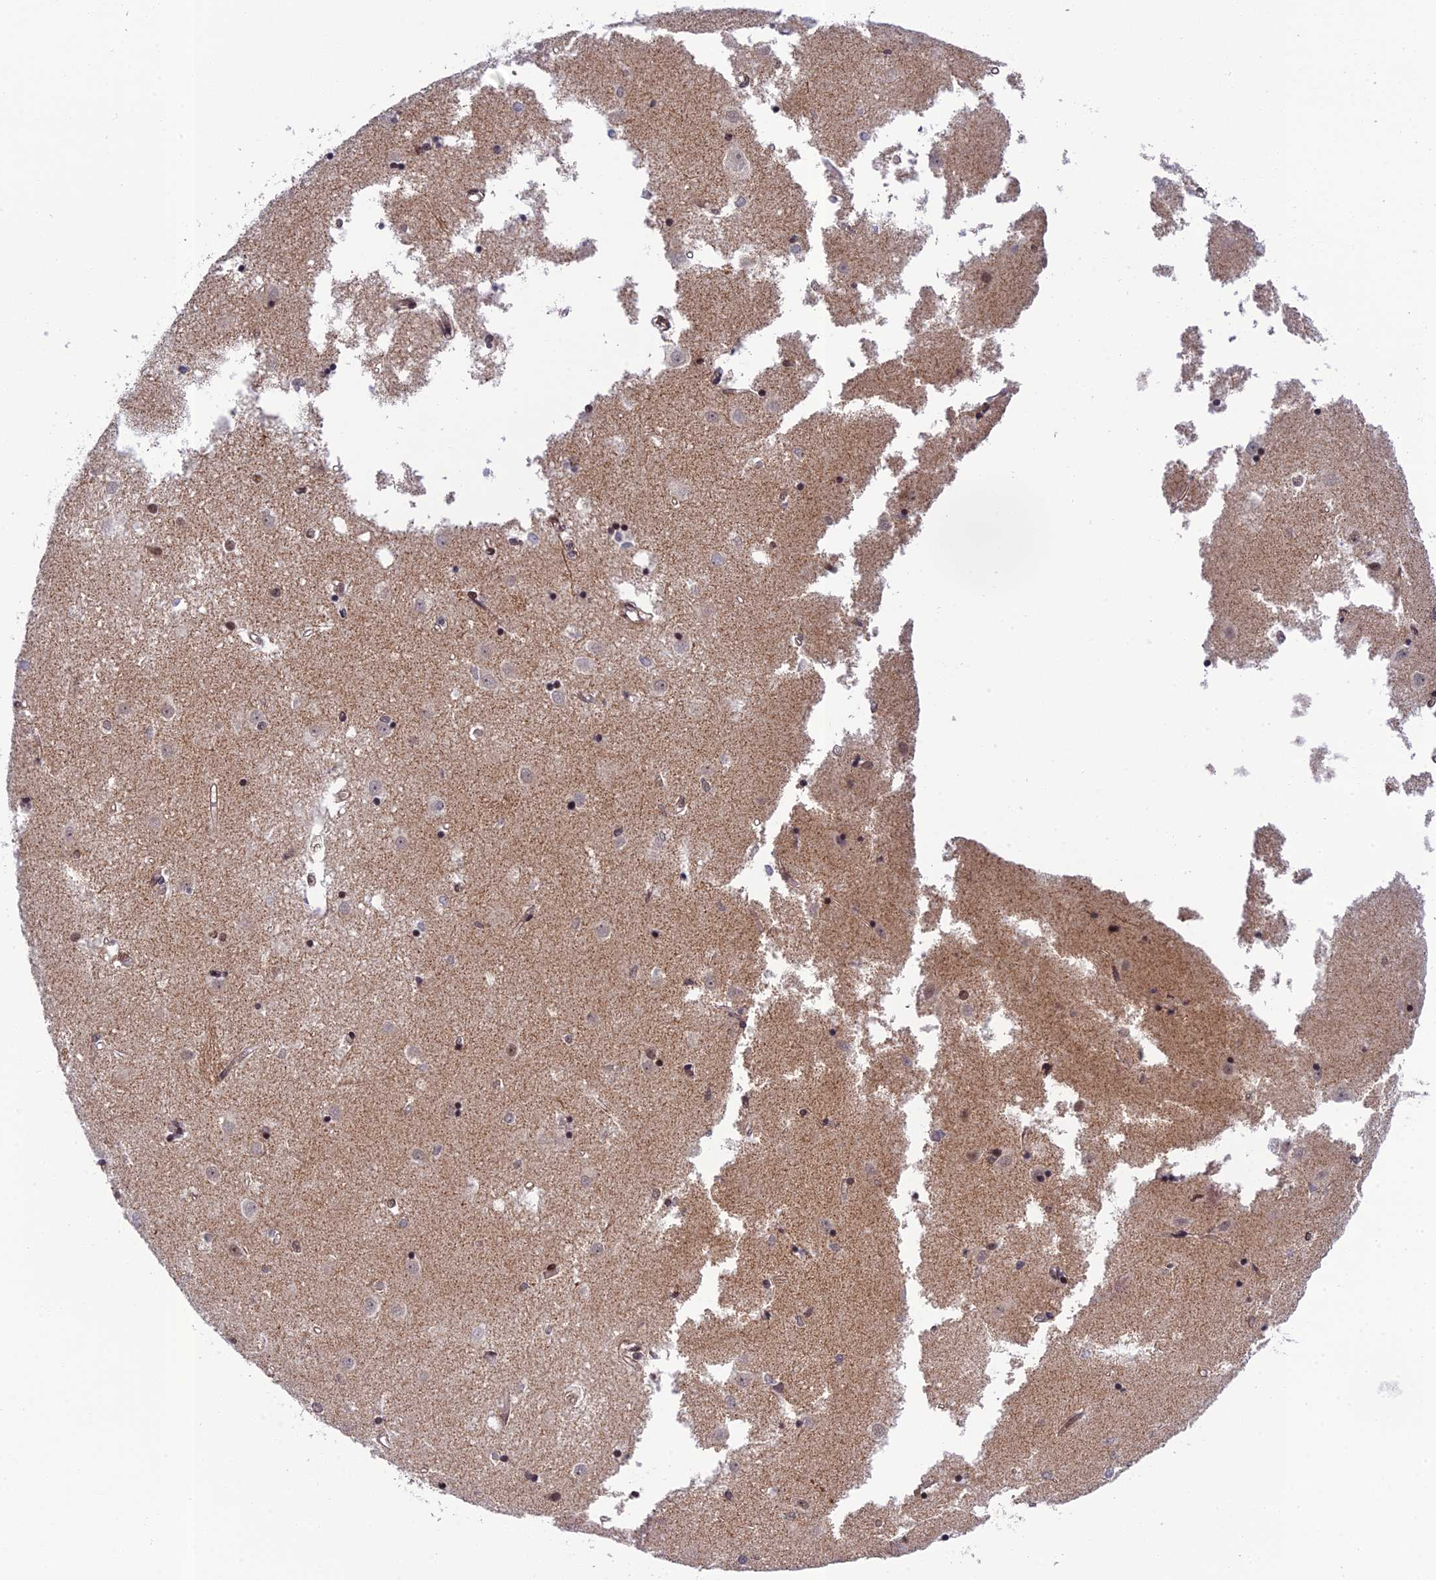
{"staining": {"intensity": "moderate", "quantity": "25%-75%", "location": "nuclear"}, "tissue": "caudate", "cell_type": "Glial cells", "image_type": "normal", "snomed": [{"axis": "morphology", "description": "Normal tissue, NOS"}, {"axis": "topography", "description": "Lateral ventricle wall"}], "caption": "The photomicrograph displays immunohistochemical staining of normal caudate. There is moderate nuclear positivity is present in approximately 25%-75% of glial cells.", "gene": "REXO1", "patient": {"sex": "male", "age": 45}}